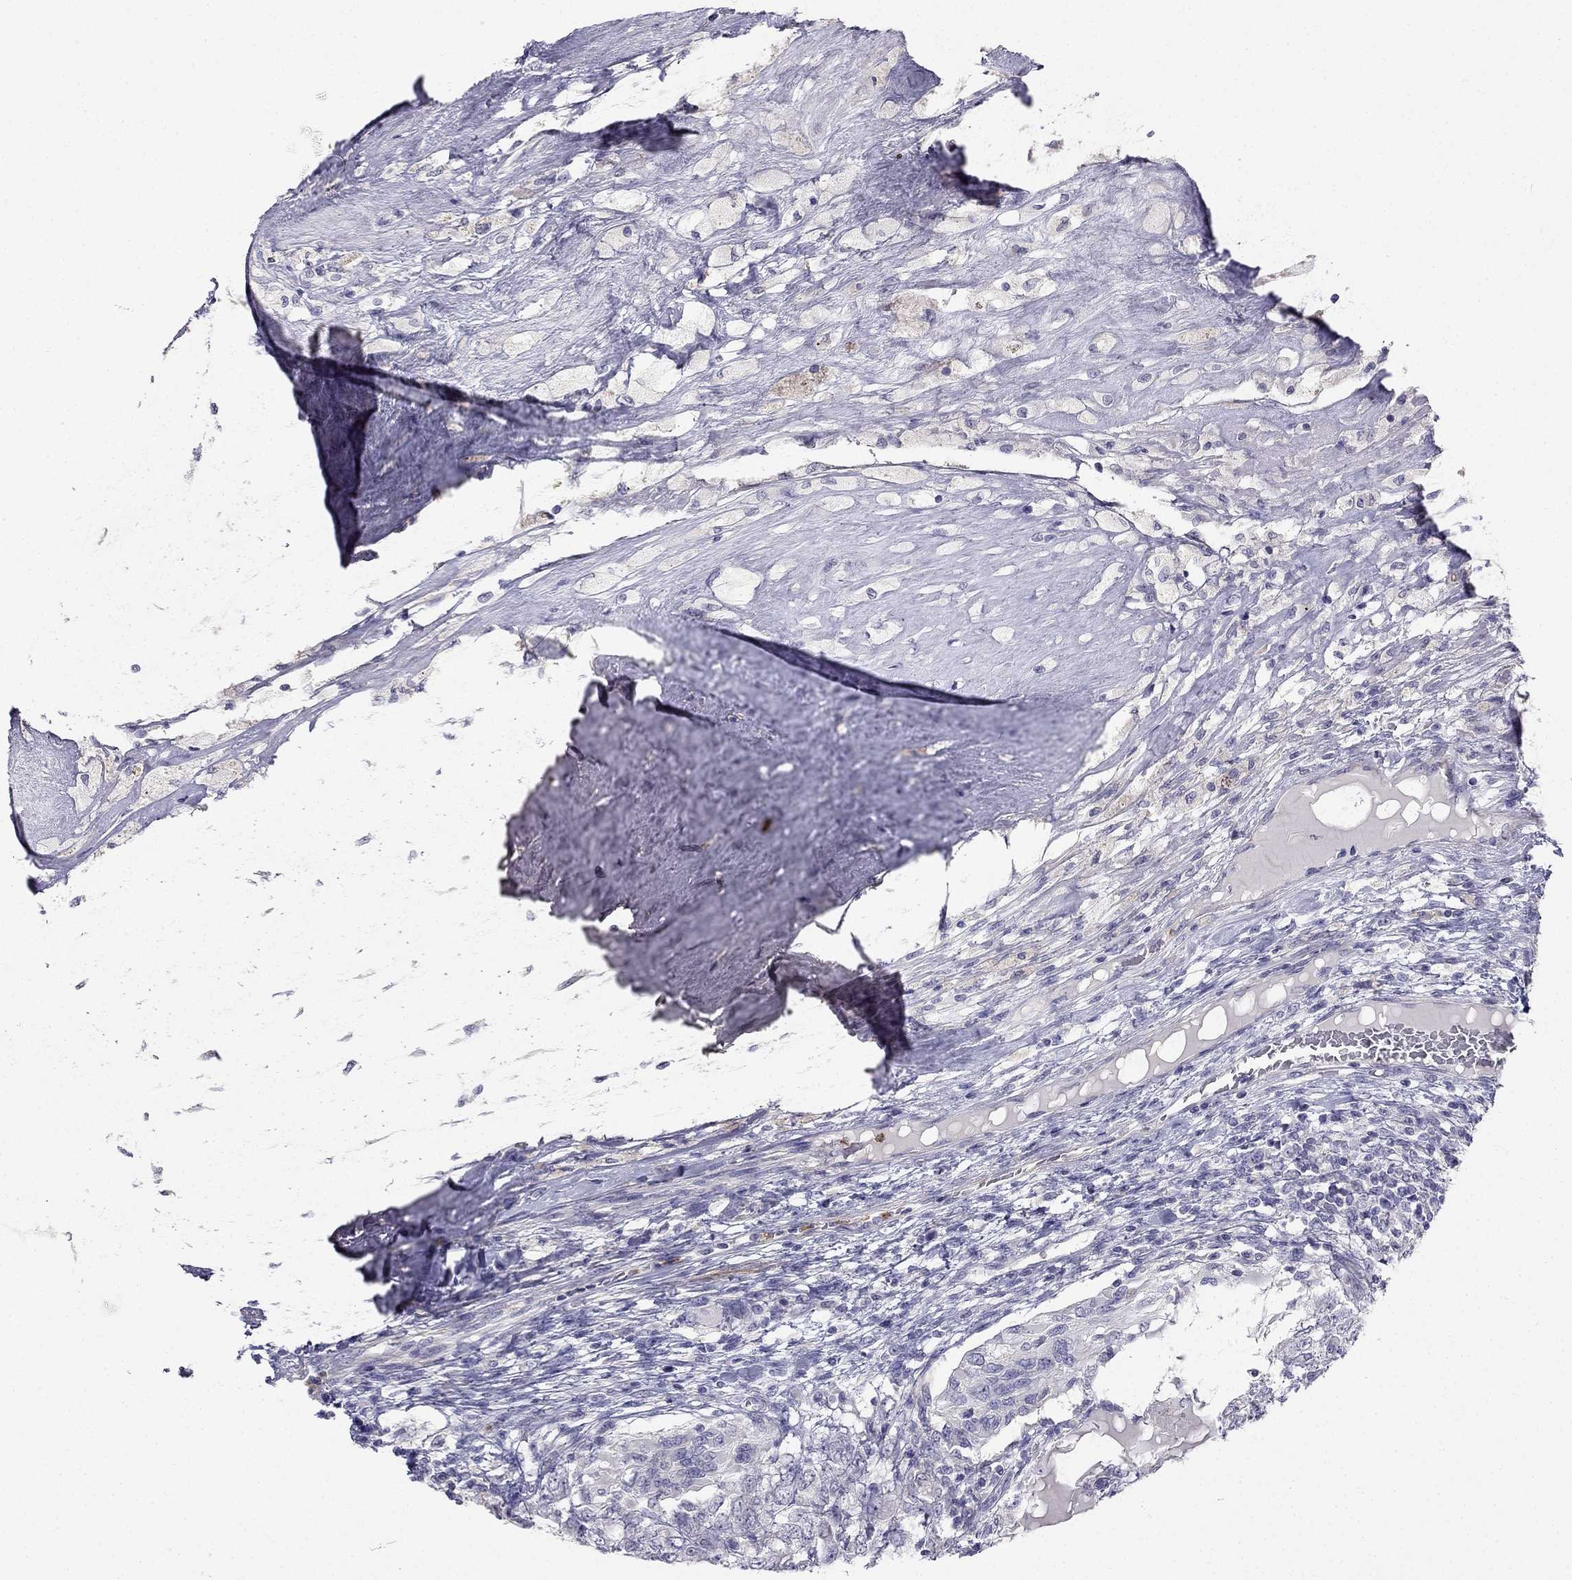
{"staining": {"intensity": "negative", "quantity": "none", "location": "none"}, "tissue": "testis cancer", "cell_type": "Tumor cells", "image_type": "cancer", "snomed": [{"axis": "morphology", "description": "Seminoma, NOS"}, {"axis": "morphology", "description": "Carcinoma, Embryonal, NOS"}, {"axis": "topography", "description": "Testis"}], "caption": "Human testis cancer stained for a protein using immunohistochemistry (IHC) demonstrates no staining in tumor cells.", "gene": "C16orf89", "patient": {"sex": "male", "age": 41}}